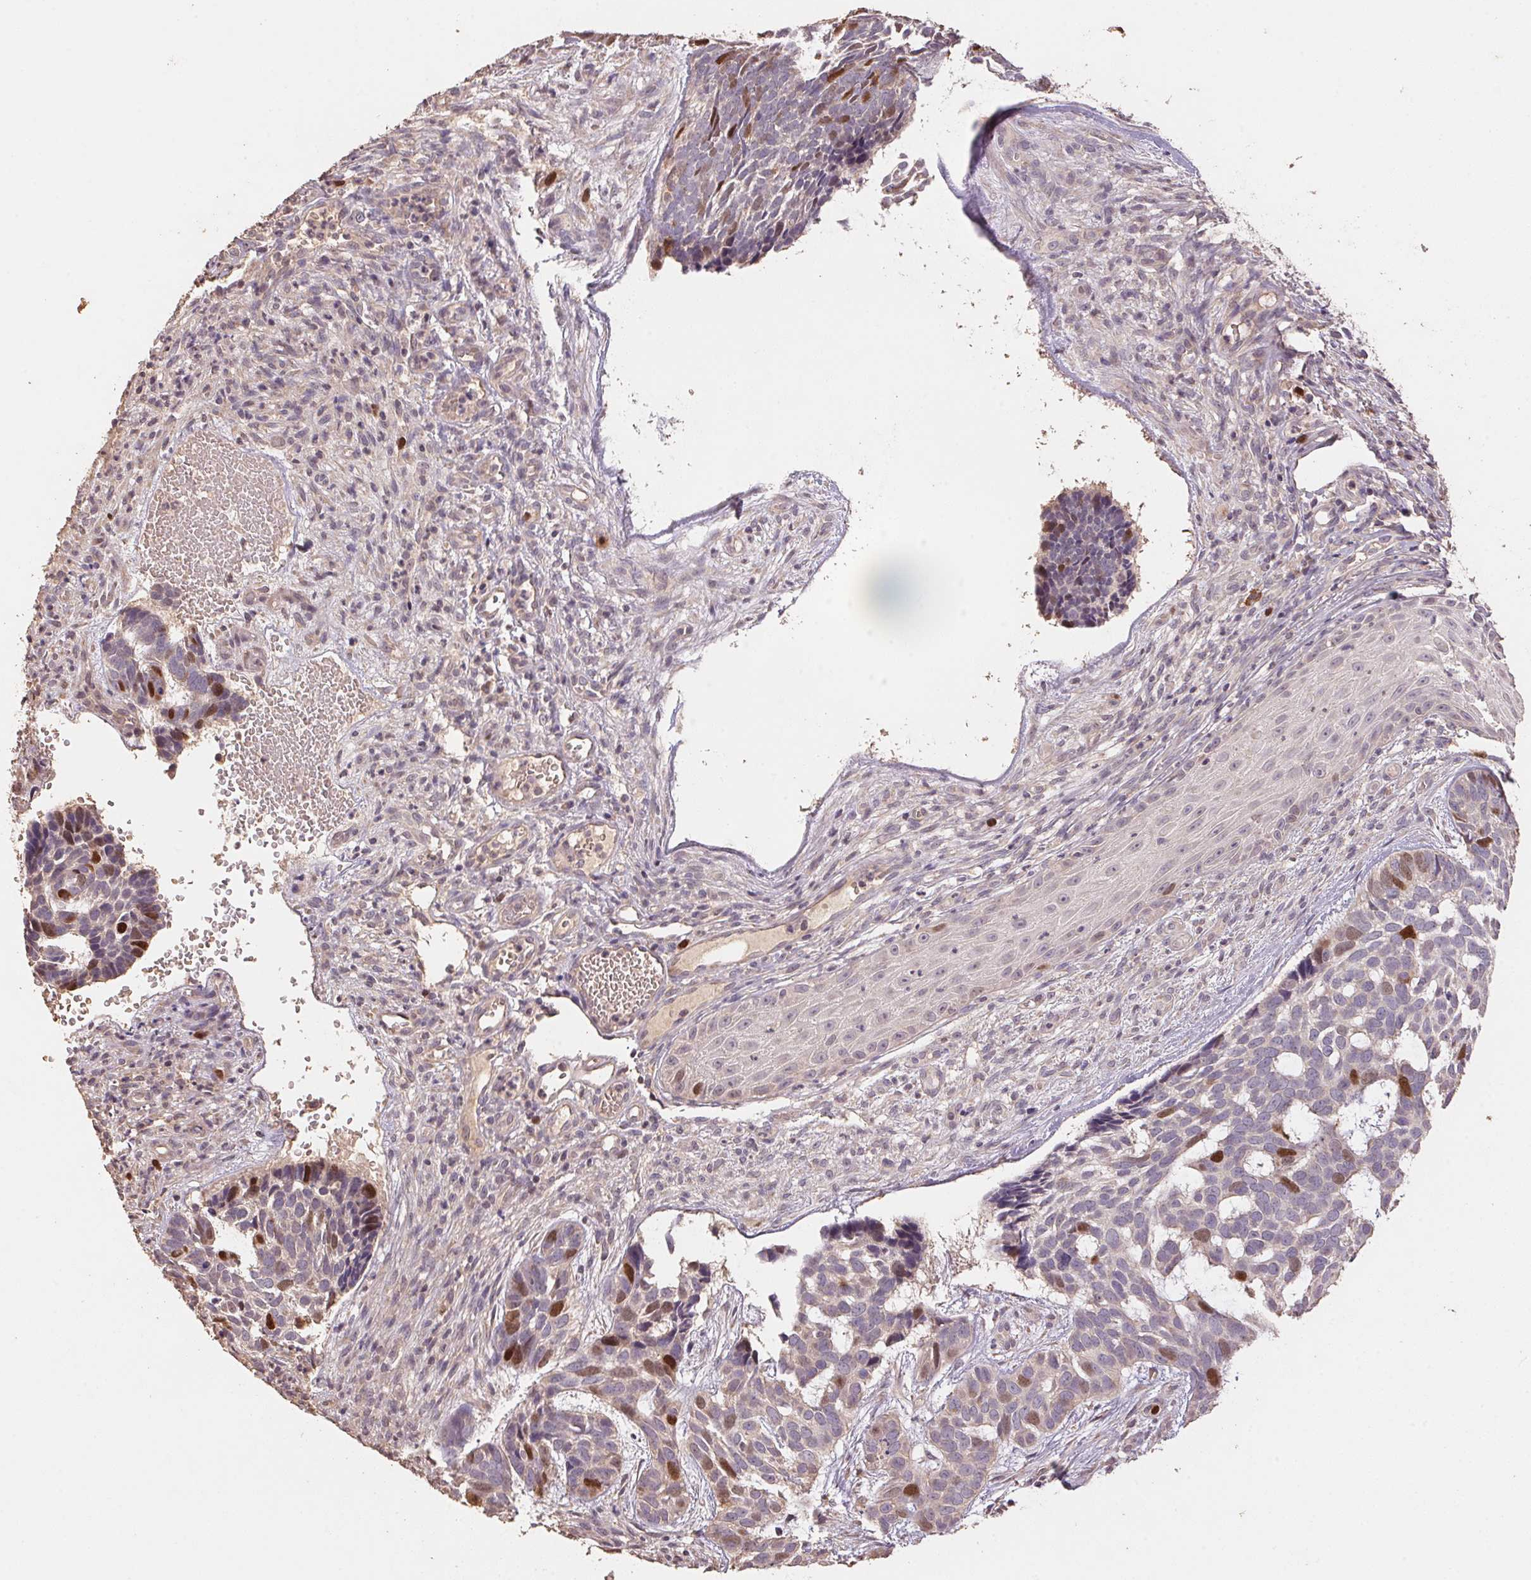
{"staining": {"intensity": "strong", "quantity": "<25%", "location": "nuclear"}, "tissue": "skin cancer", "cell_type": "Tumor cells", "image_type": "cancer", "snomed": [{"axis": "morphology", "description": "Basal cell carcinoma"}, {"axis": "topography", "description": "Skin"}], "caption": "About <25% of tumor cells in skin cancer exhibit strong nuclear protein expression as visualized by brown immunohistochemical staining.", "gene": "CENPF", "patient": {"sex": "male", "age": 78}}